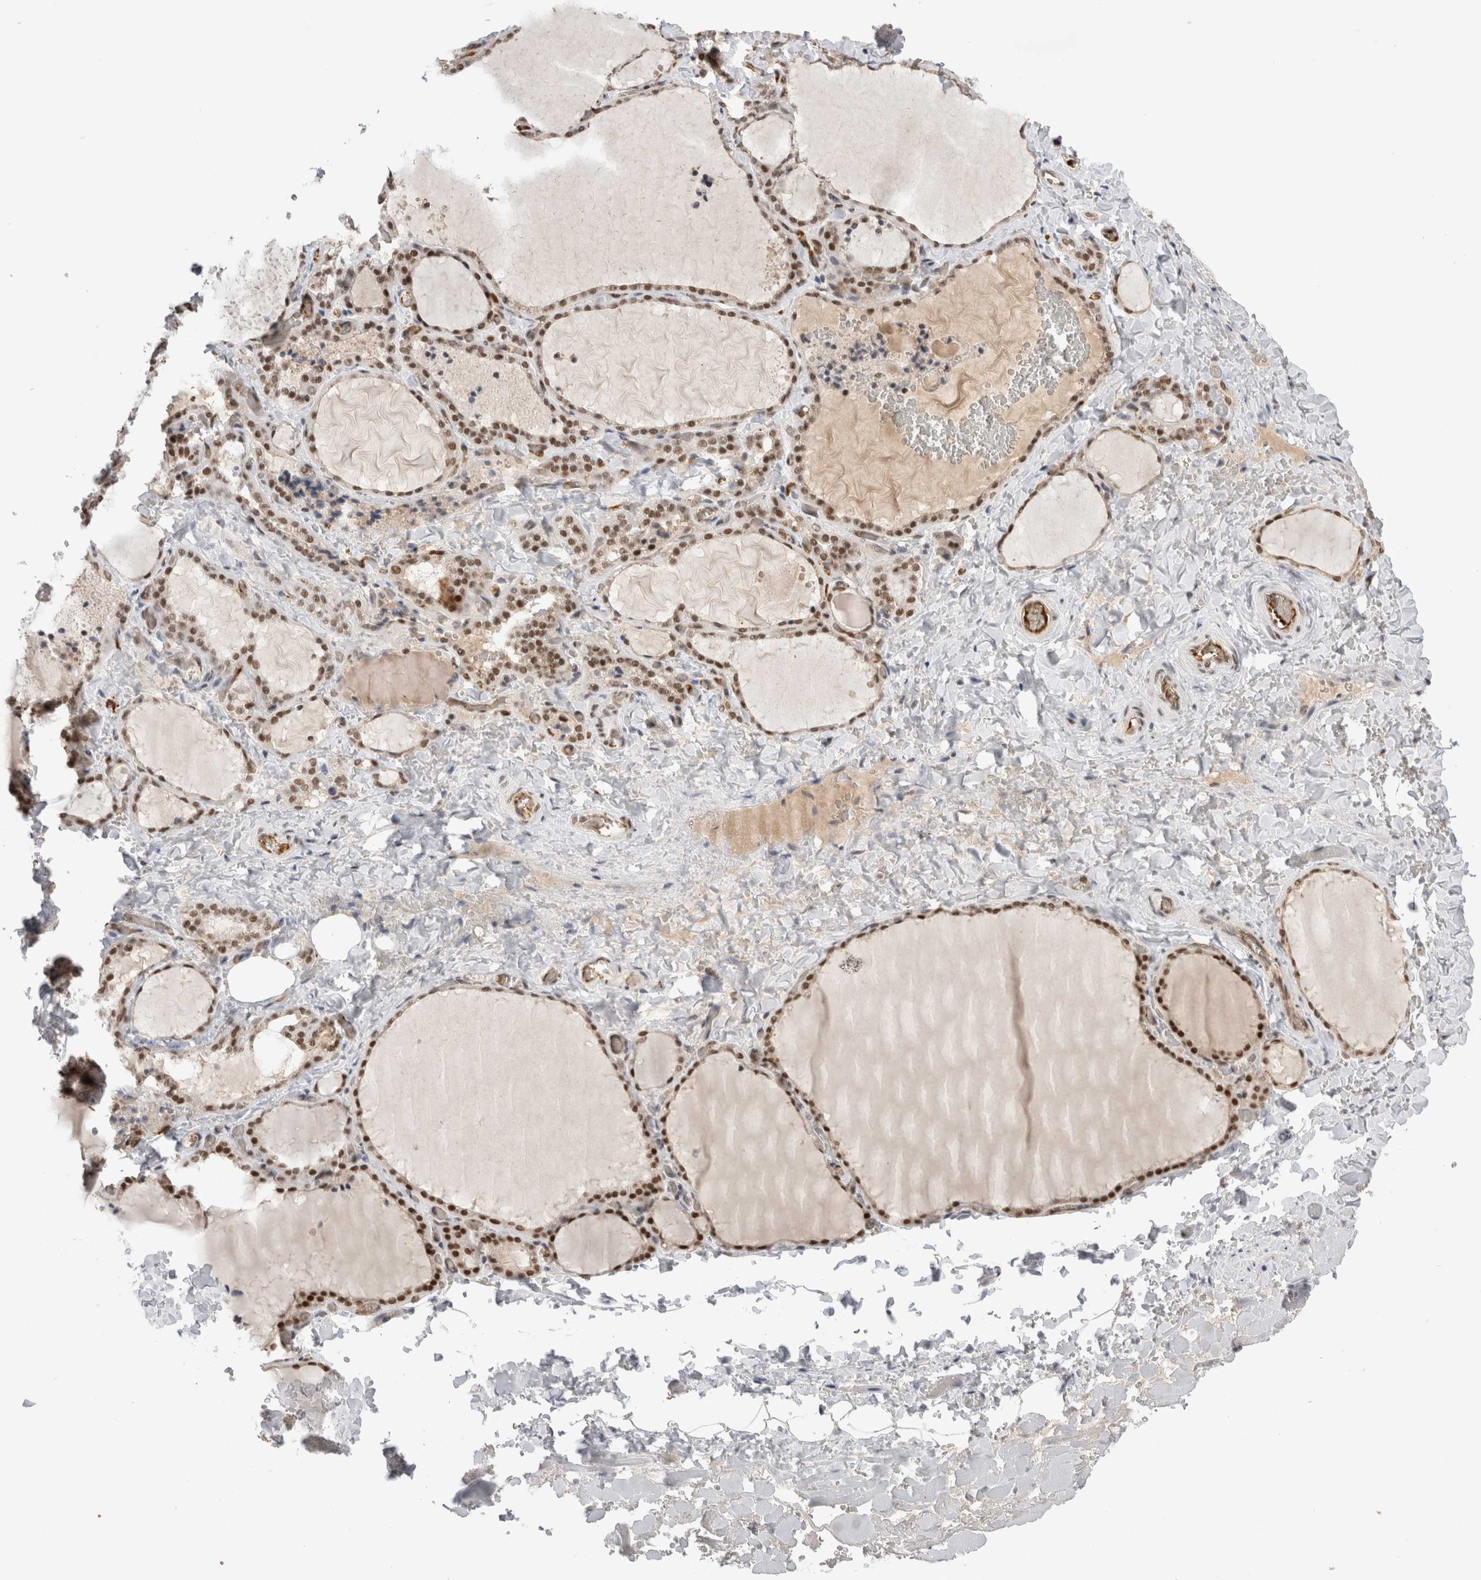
{"staining": {"intensity": "moderate", "quantity": ">75%", "location": "nuclear"}, "tissue": "thyroid gland", "cell_type": "Glandular cells", "image_type": "normal", "snomed": [{"axis": "morphology", "description": "Normal tissue, NOS"}, {"axis": "topography", "description": "Thyroid gland"}], "caption": "This photomicrograph exhibits immunohistochemistry (IHC) staining of benign human thyroid gland, with medium moderate nuclear expression in approximately >75% of glandular cells.", "gene": "ZNF24", "patient": {"sex": "female", "age": 22}}